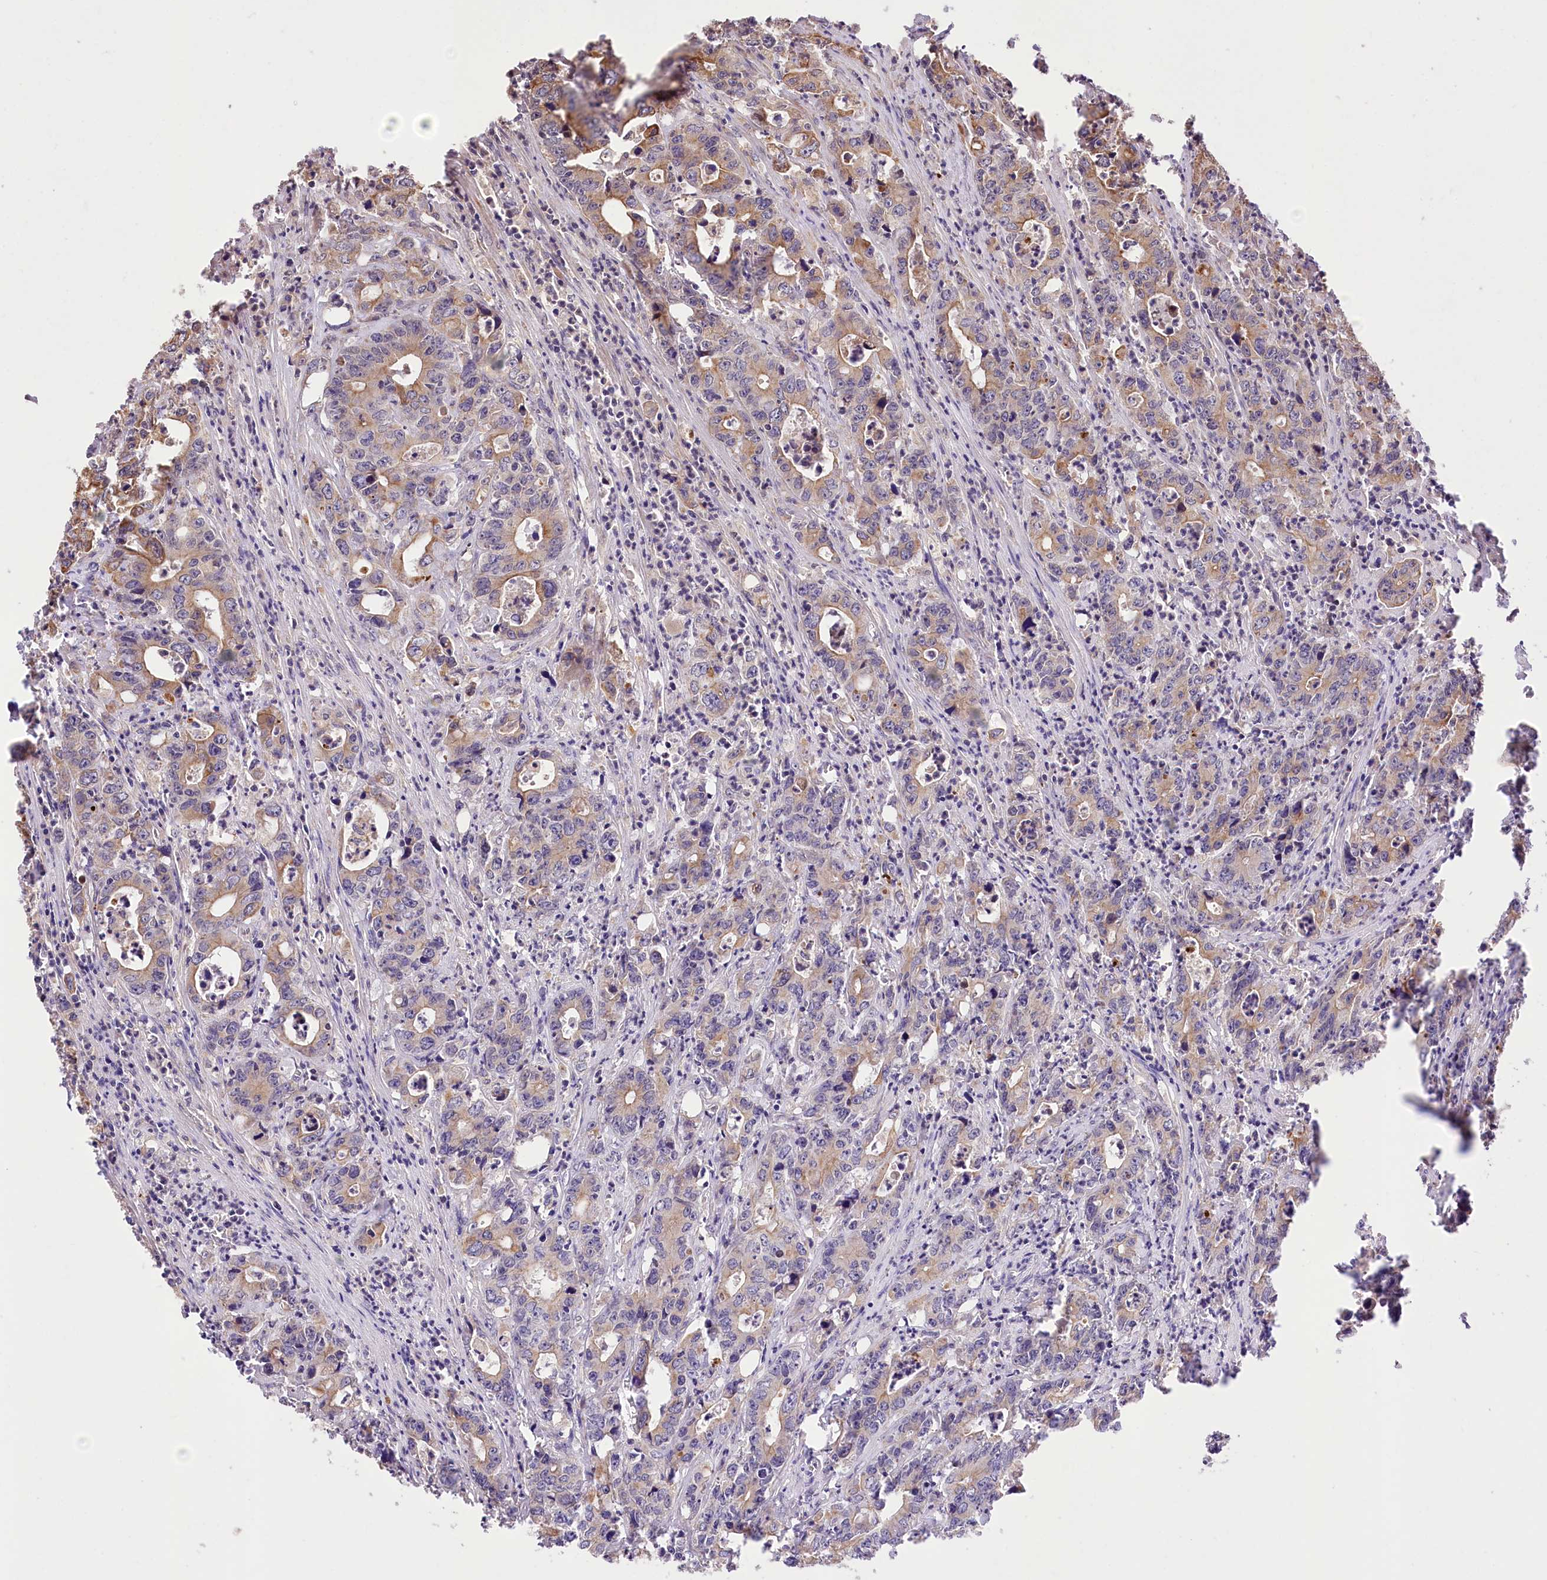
{"staining": {"intensity": "weak", "quantity": "25%-75%", "location": "cytoplasmic/membranous"}, "tissue": "colorectal cancer", "cell_type": "Tumor cells", "image_type": "cancer", "snomed": [{"axis": "morphology", "description": "Adenocarcinoma, NOS"}, {"axis": "topography", "description": "Colon"}], "caption": "IHC micrograph of human colorectal cancer (adenocarcinoma) stained for a protein (brown), which displays low levels of weak cytoplasmic/membranous expression in about 25%-75% of tumor cells.", "gene": "HELT", "patient": {"sex": "female", "age": 75}}